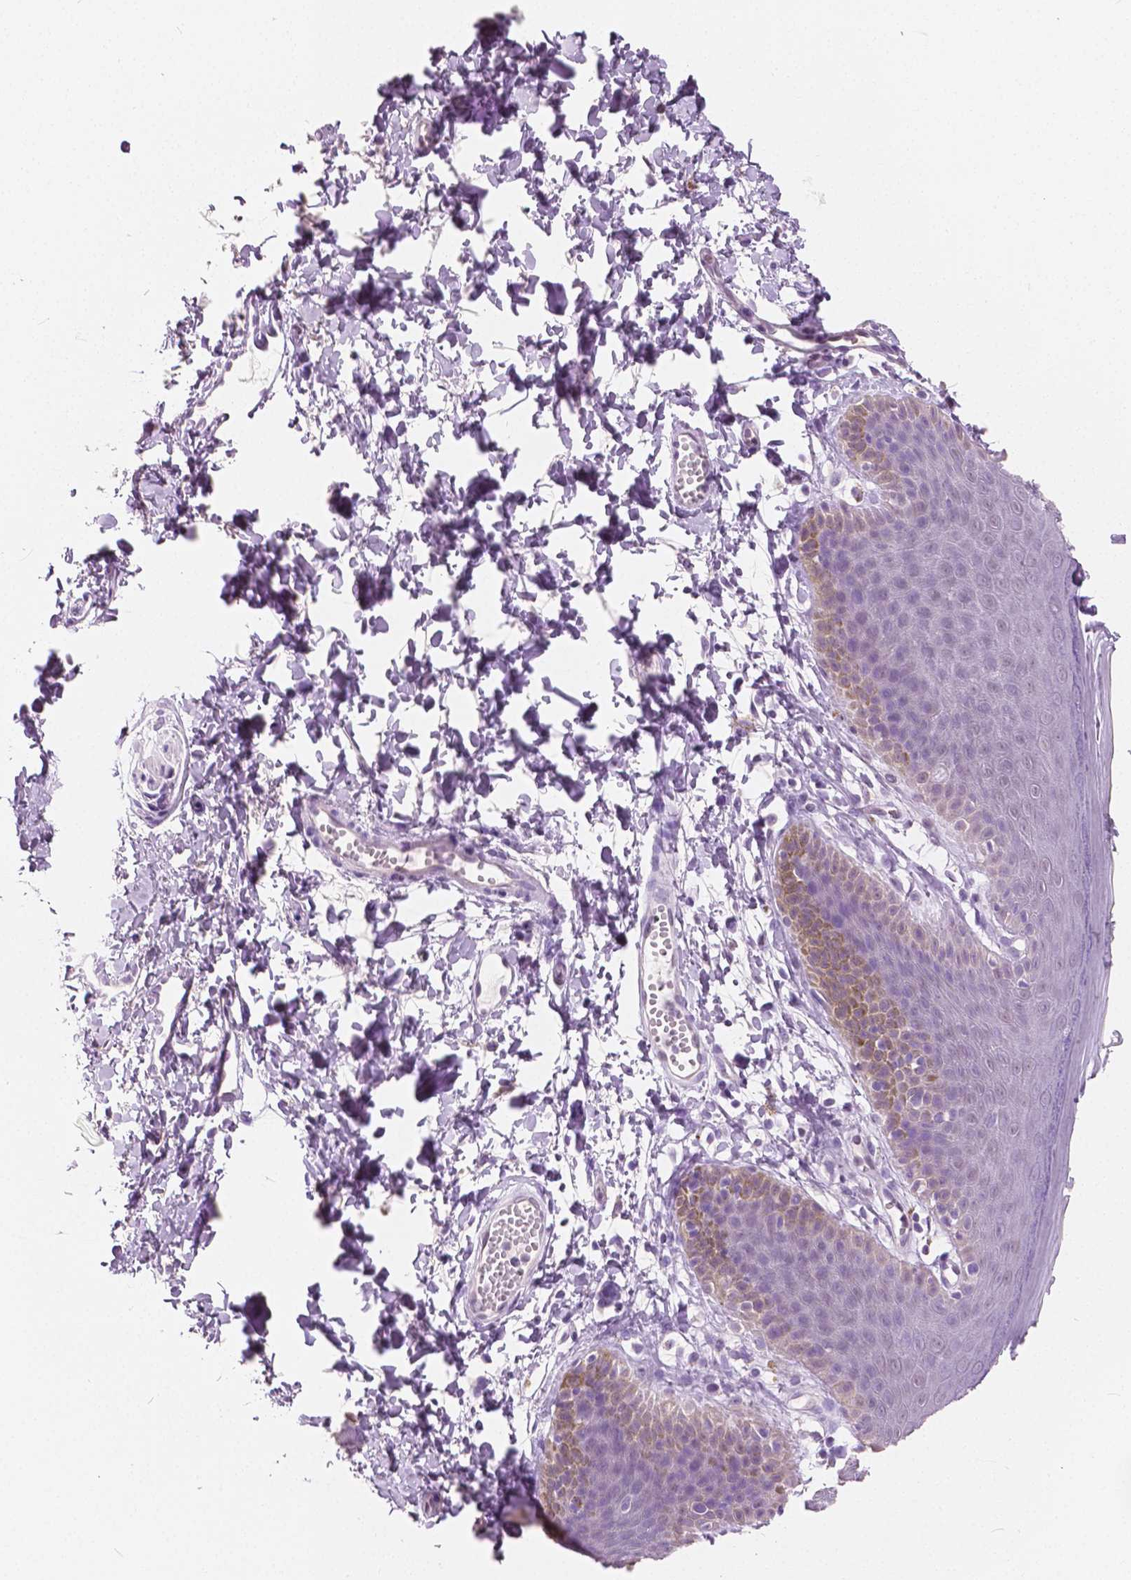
{"staining": {"intensity": "weak", "quantity": "<25%", "location": "cytoplasmic/membranous,nuclear"}, "tissue": "skin", "cell_type": "Epidermal cells", "image_type": "normal", "snomed": [{"axis": "morphology", "description": "Normal tissue, NOS"}, {"axis": "topography", "description": "Anal"}], "caption": "Protein analysis of unremarkable skin demonstrates no significant expression in epidermal cells.", "gene": "TKFC", "patient": {"sex": "male", "age": 53}}